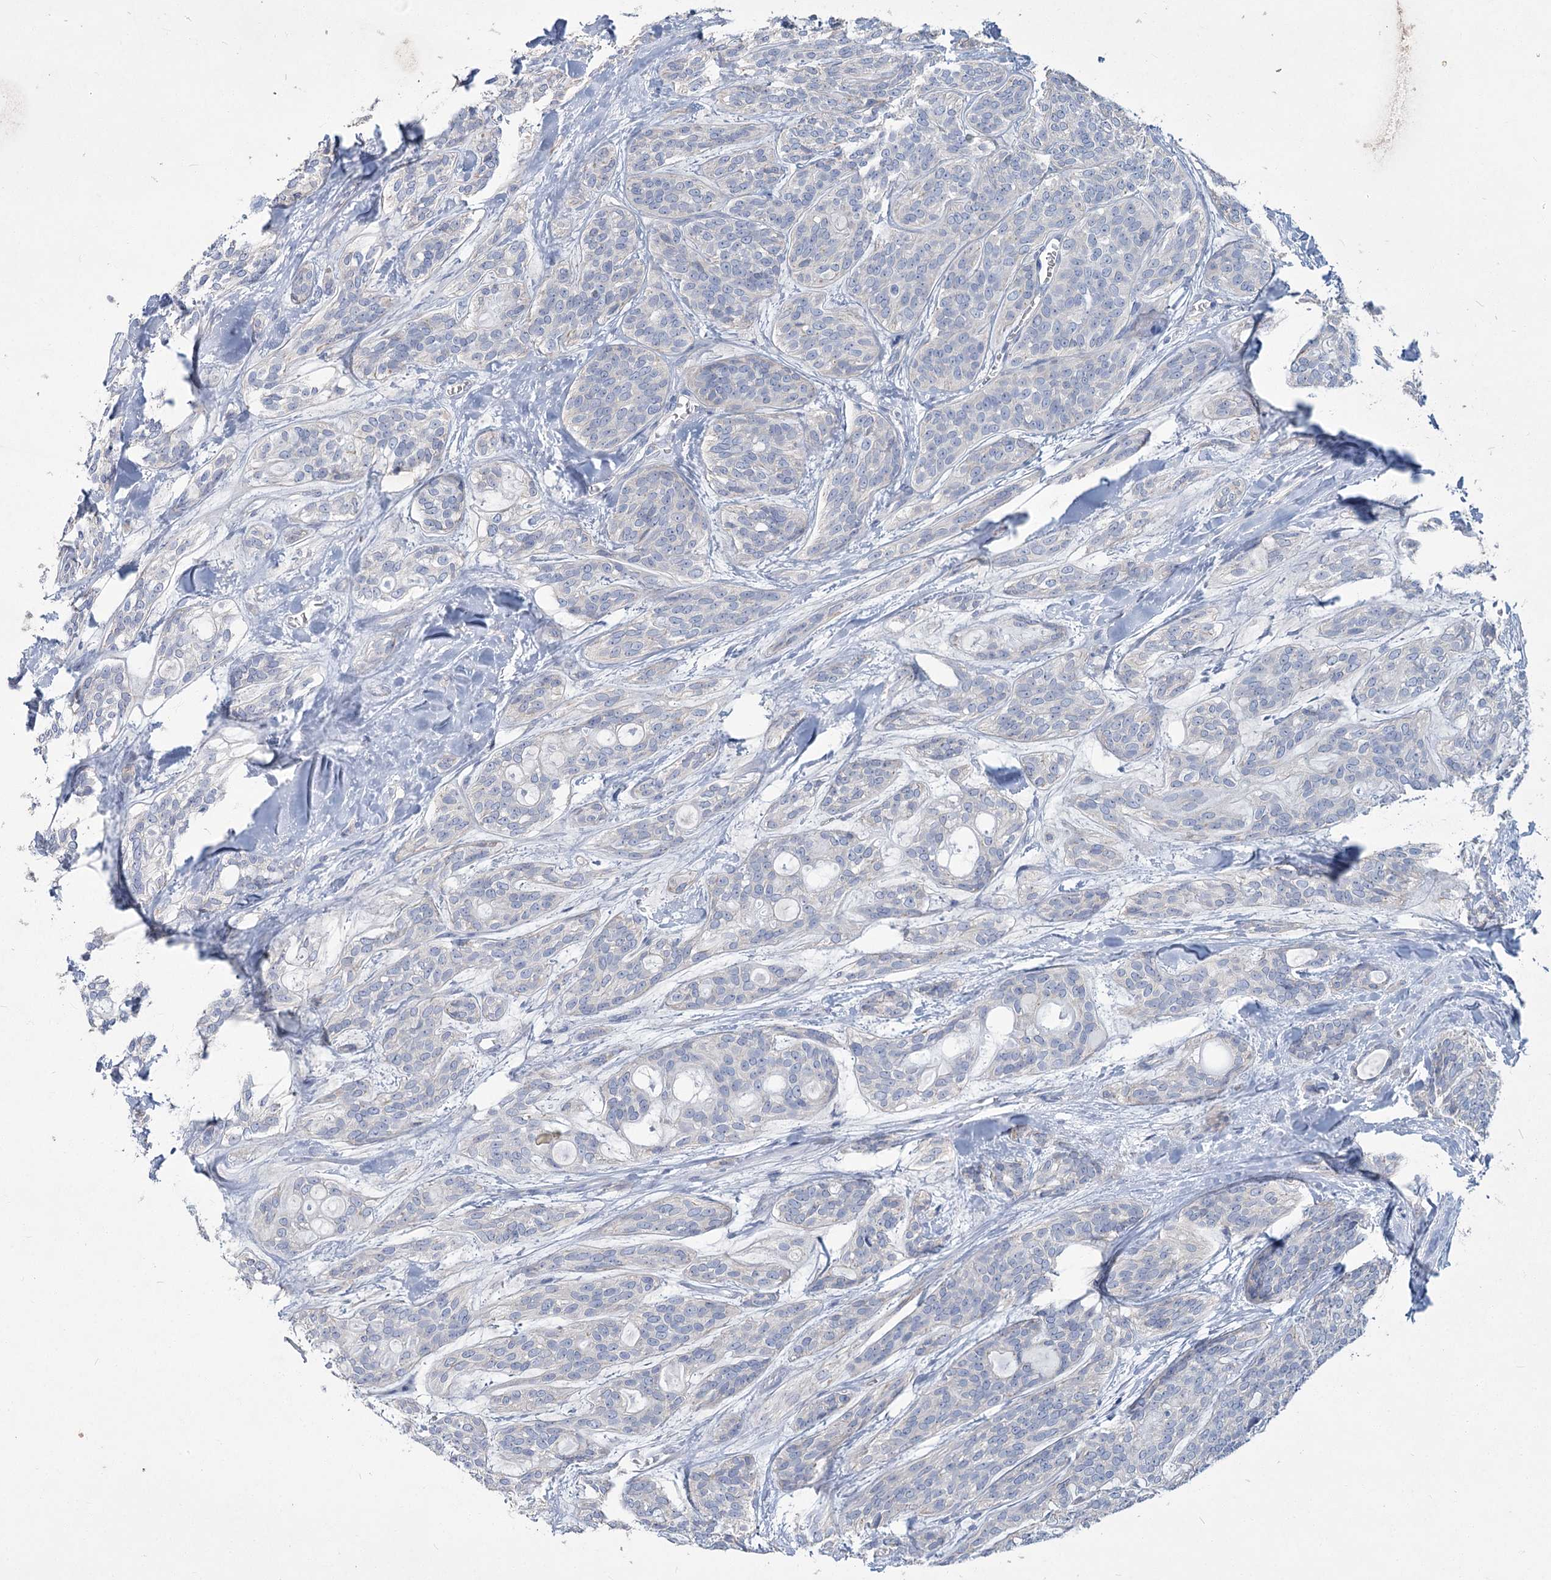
{"staining": {"intensity": "negative", "quantity": "none", "location": "none"}, "tissue": "head and neck cancer", "cell_type": "Tumor cells", "image_type": "cancer", "snomed": [{"axis": "morphology", "description": "Adenocarcinoma, NOS"}, {"axis": "topography", "description": "Head-Neck"}], "caption": "Human head and neck cancer stained for a protein using immunohistochemistry (IHC) reveals no expression in tumor cells.", "gene": "SLC9A3", "patient": {"sex": "male", "age": 66}}